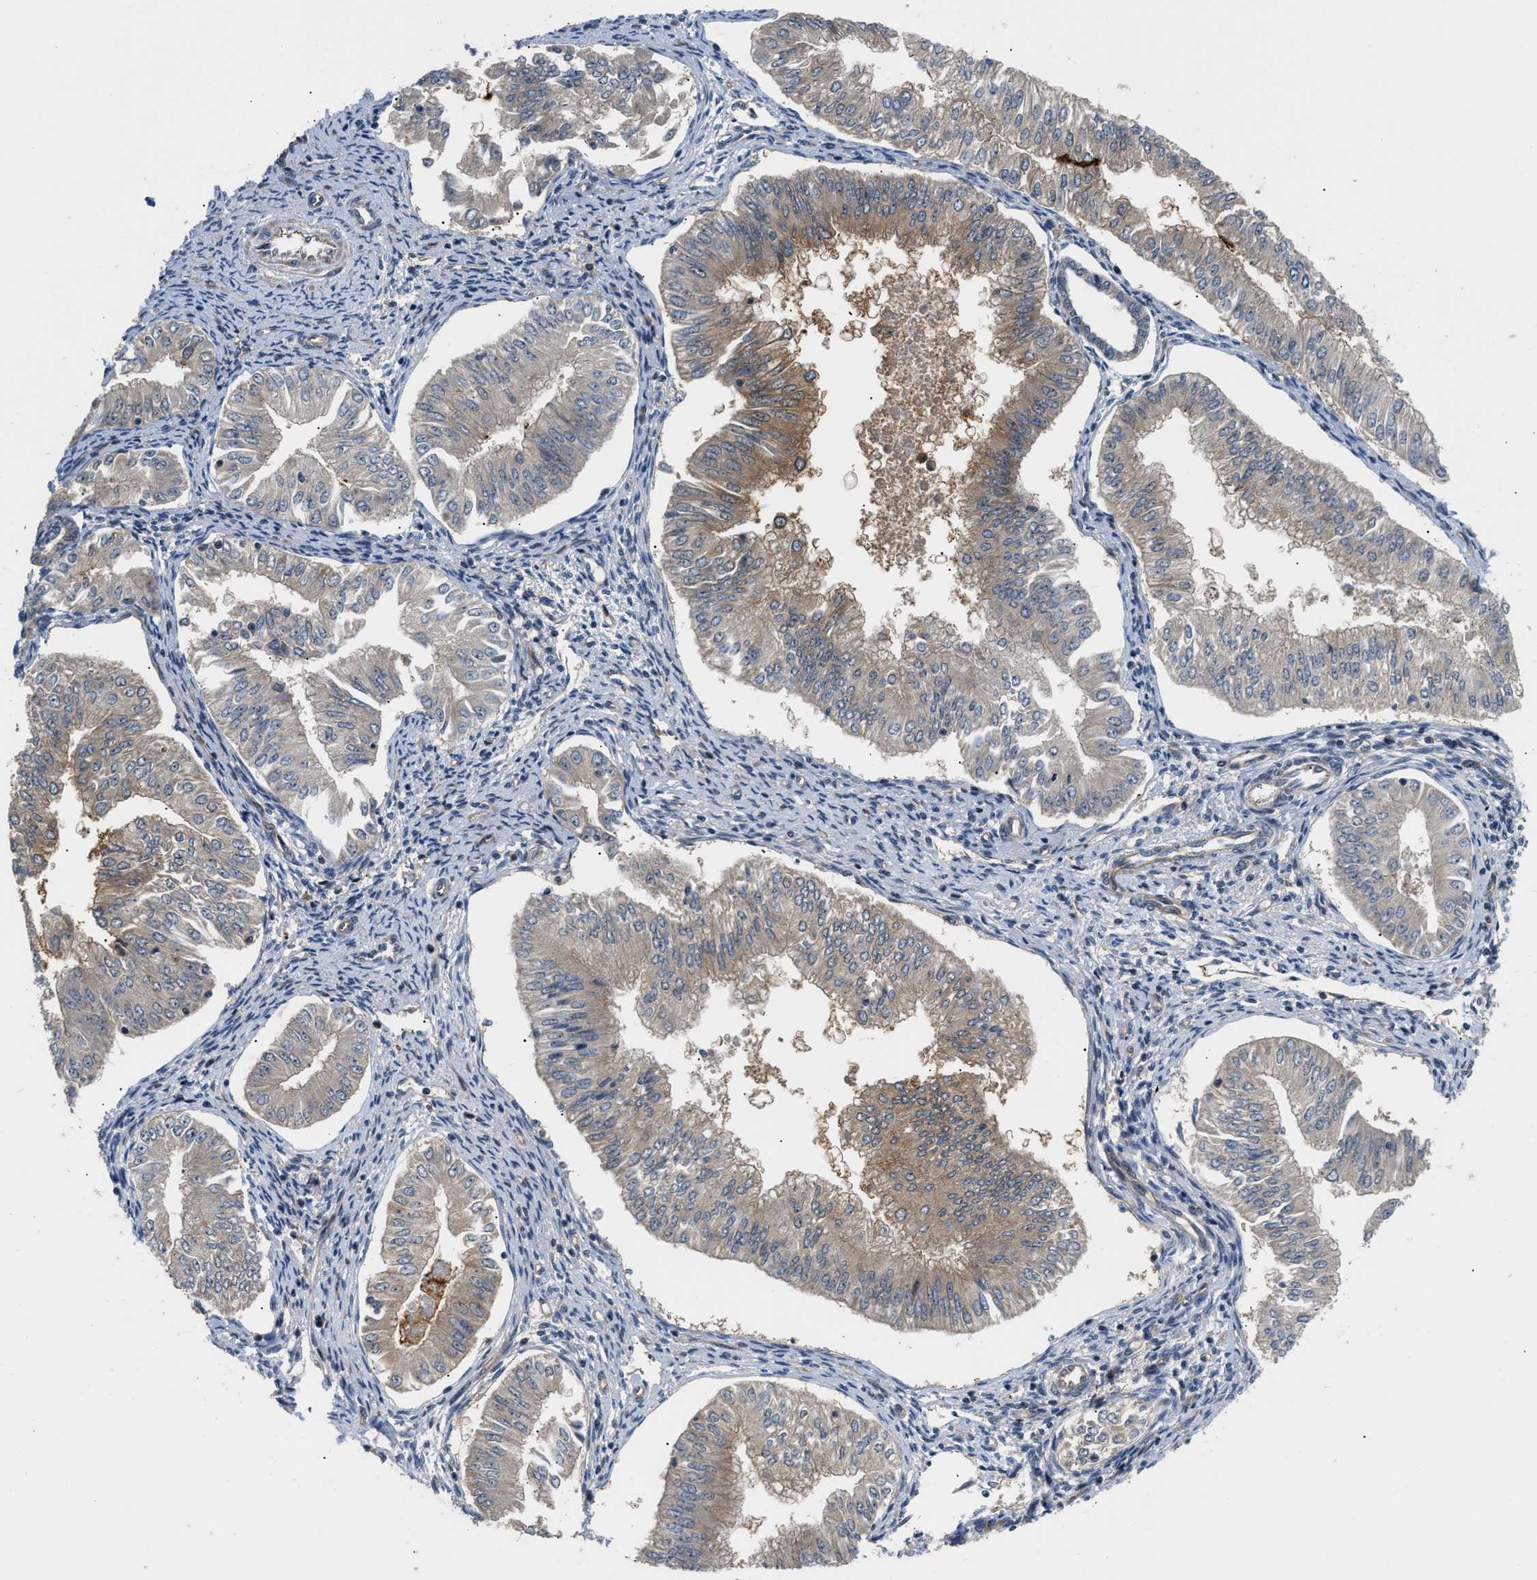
{"staining": {"intensity": "moderate", "quantity": "<25%", "location": "cytoplasmic/membranous"}, "tissue": "endometrial cancer", "cell_type": "Tumor cells", "image_type": "cancer", "snomed": [{"axis": "morphology", "description": "Normal tissue, NOS"}, {"axis": "morphology", "description": "Adenocarcinoma, NOS"}, {"axis": "topography", "description": "Endometrium"}], "caption": "A high-resolution histopathology image shows immunohistochemistry (IHC) staining of endometrial cancer, which shows moderate cytoplasmic/membranous staining in approximately <25% of tumor cells.", "gene": "ALDH3A2", "patient": {"sex": "female", "age": 53}}